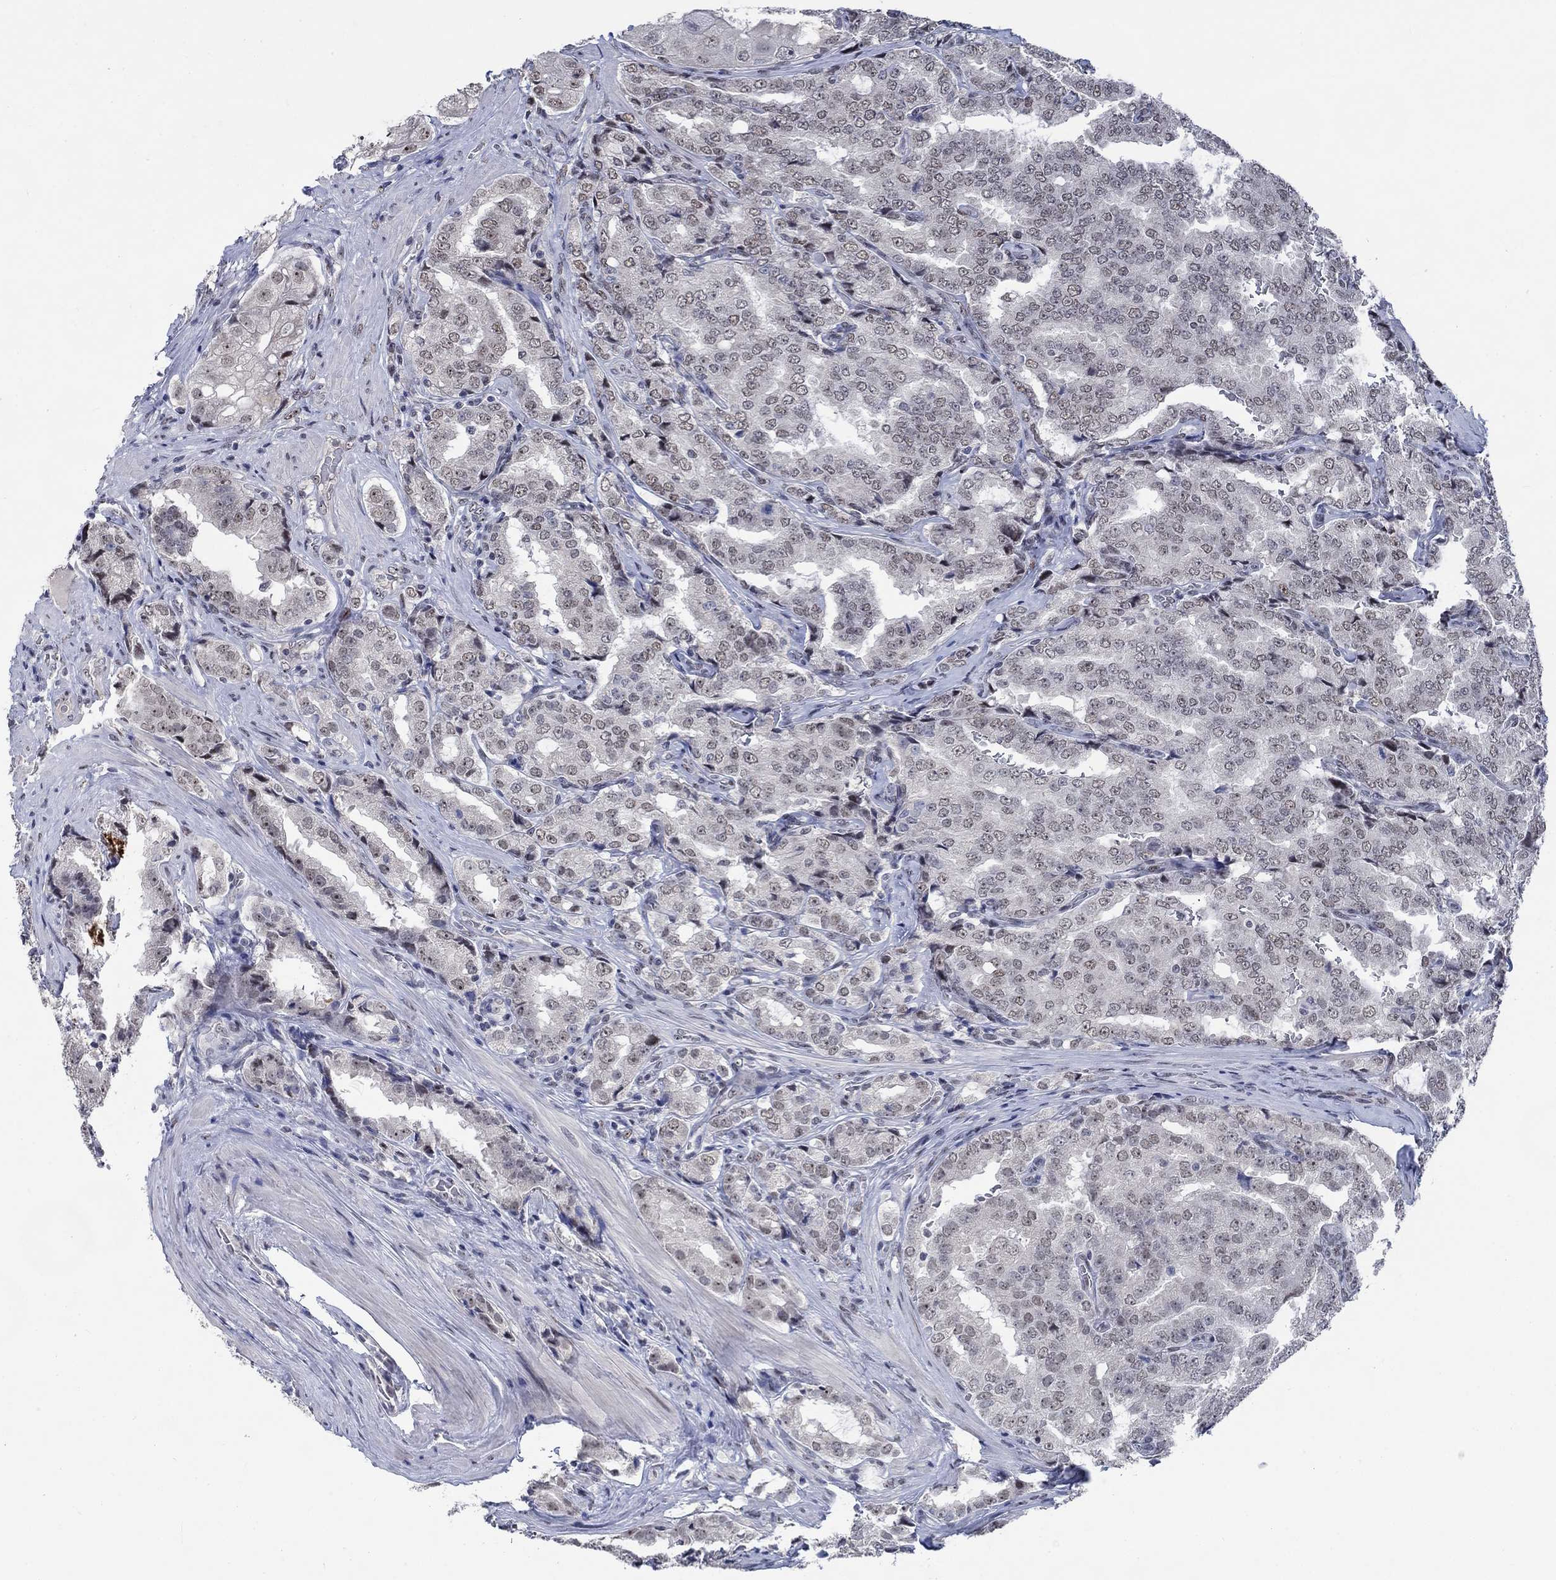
{"staining": {"intensity": "negative", "quantity": "none", "location": "none"}, "tissue": "prostate cancer", "cell_type": "Tumor cells", "image_type": "cancer", "snomed": [{"axis": "morphology", "description": "Adenocarcinoma, NOS"}, {"axis": "topography", "description": "Prostate"}], "caption": "Histopathology image shows no significant protein expression in tumor cells of prostate adenocarcinoma.", "gene": "HTN1", "patient": {"sex": "male", "age": 65}}